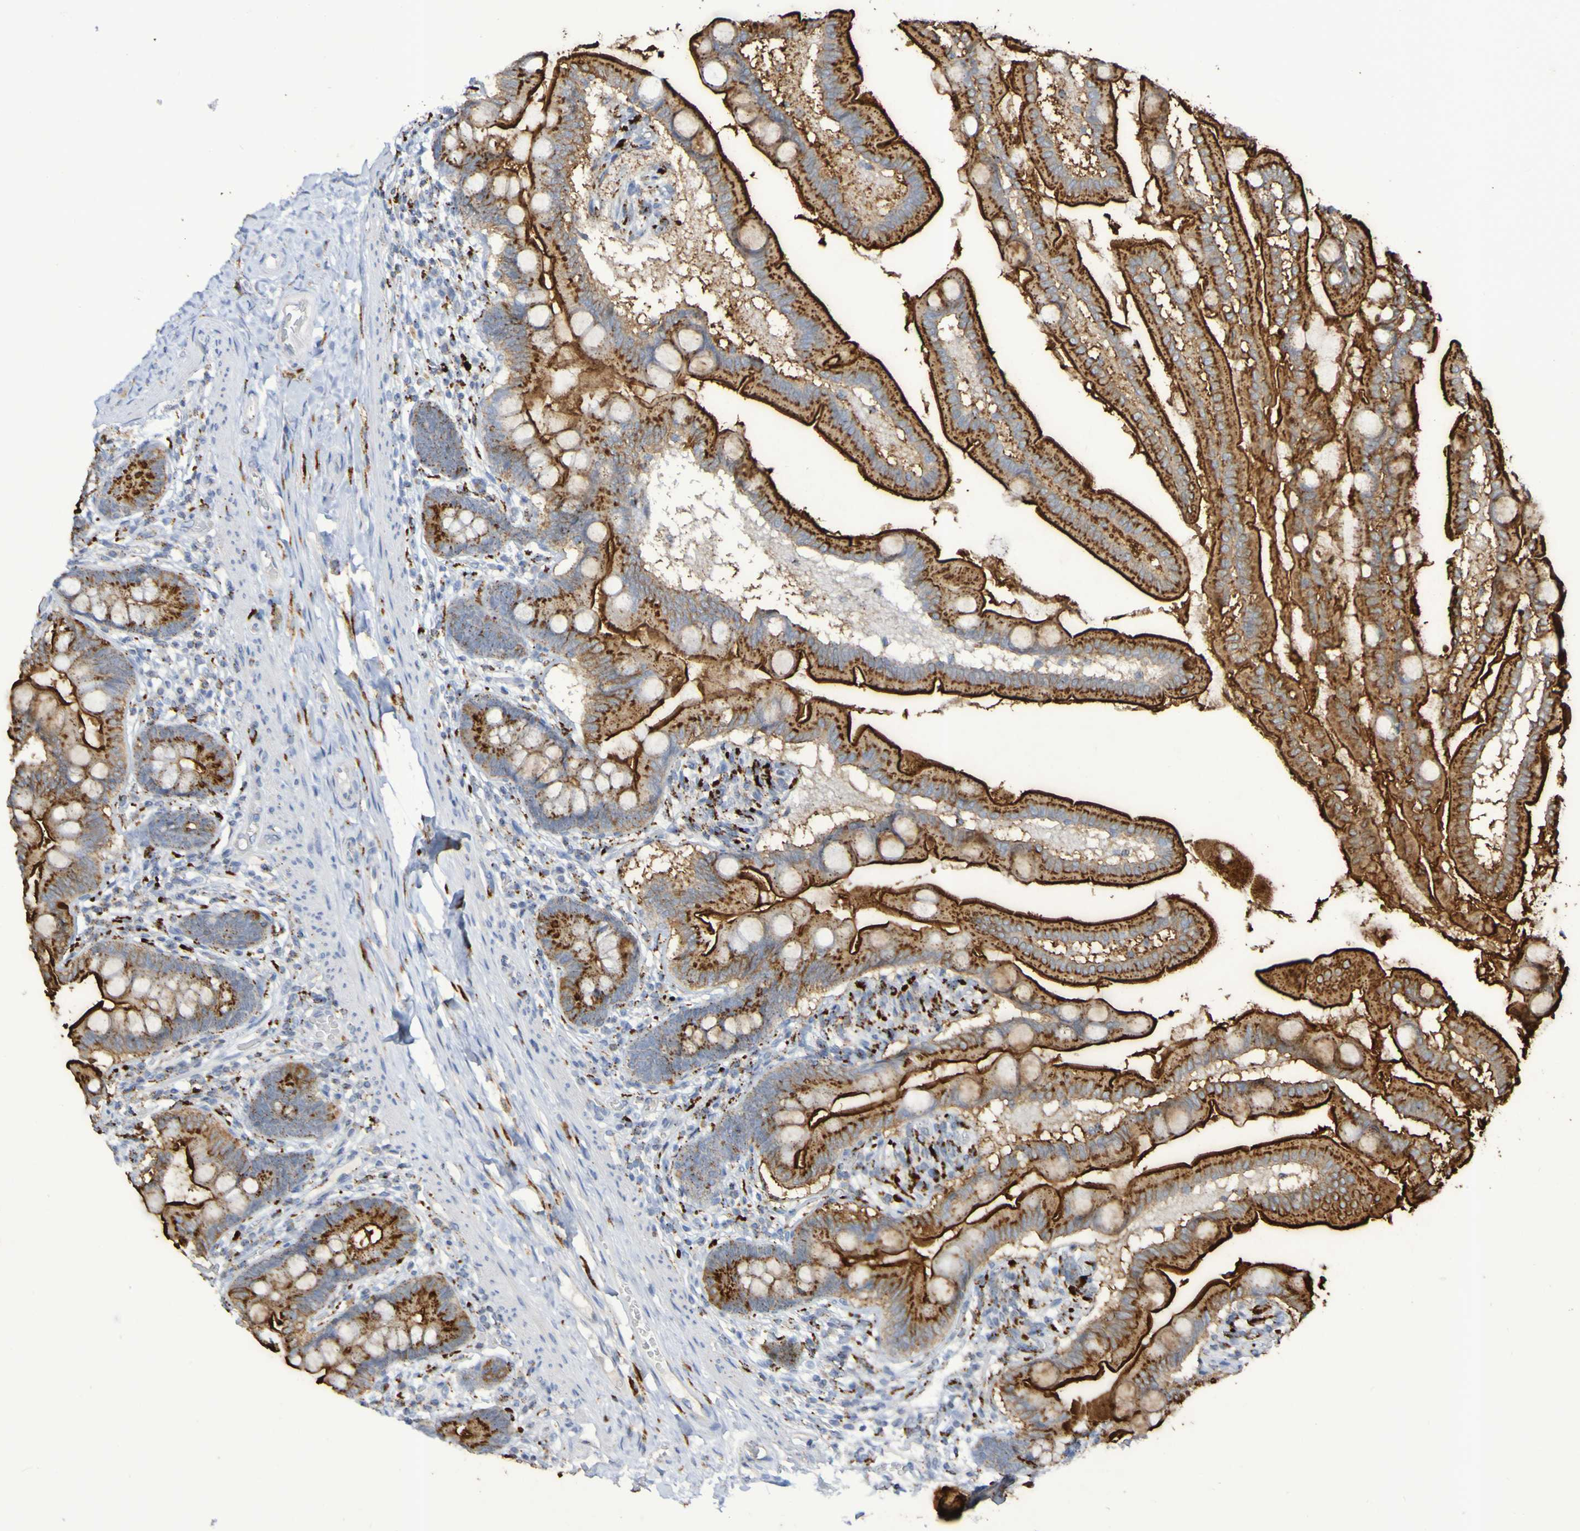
{"staining": {"intensity": "strong", "quantity": ">75%", "location": "cytoplasmic/membranous"}, "tissue": "small intestine", "cell_type": "Glandular cells", "image_type": "normal", "snomed": [{"axis": "morphology", "description": "Normal tissue, NOS"}, {"axis": "topography", "description": "Small intestine"}], "caption": "DAB (3,3'-diaminobenzidine) immunohistochemical staining of normal human small intestine reveals strong cytoplasmic/membranous protein positivity in about >75% of glandular cells.", "gene": "TPH1", "patient": {"sex": "female", "age": 56}}